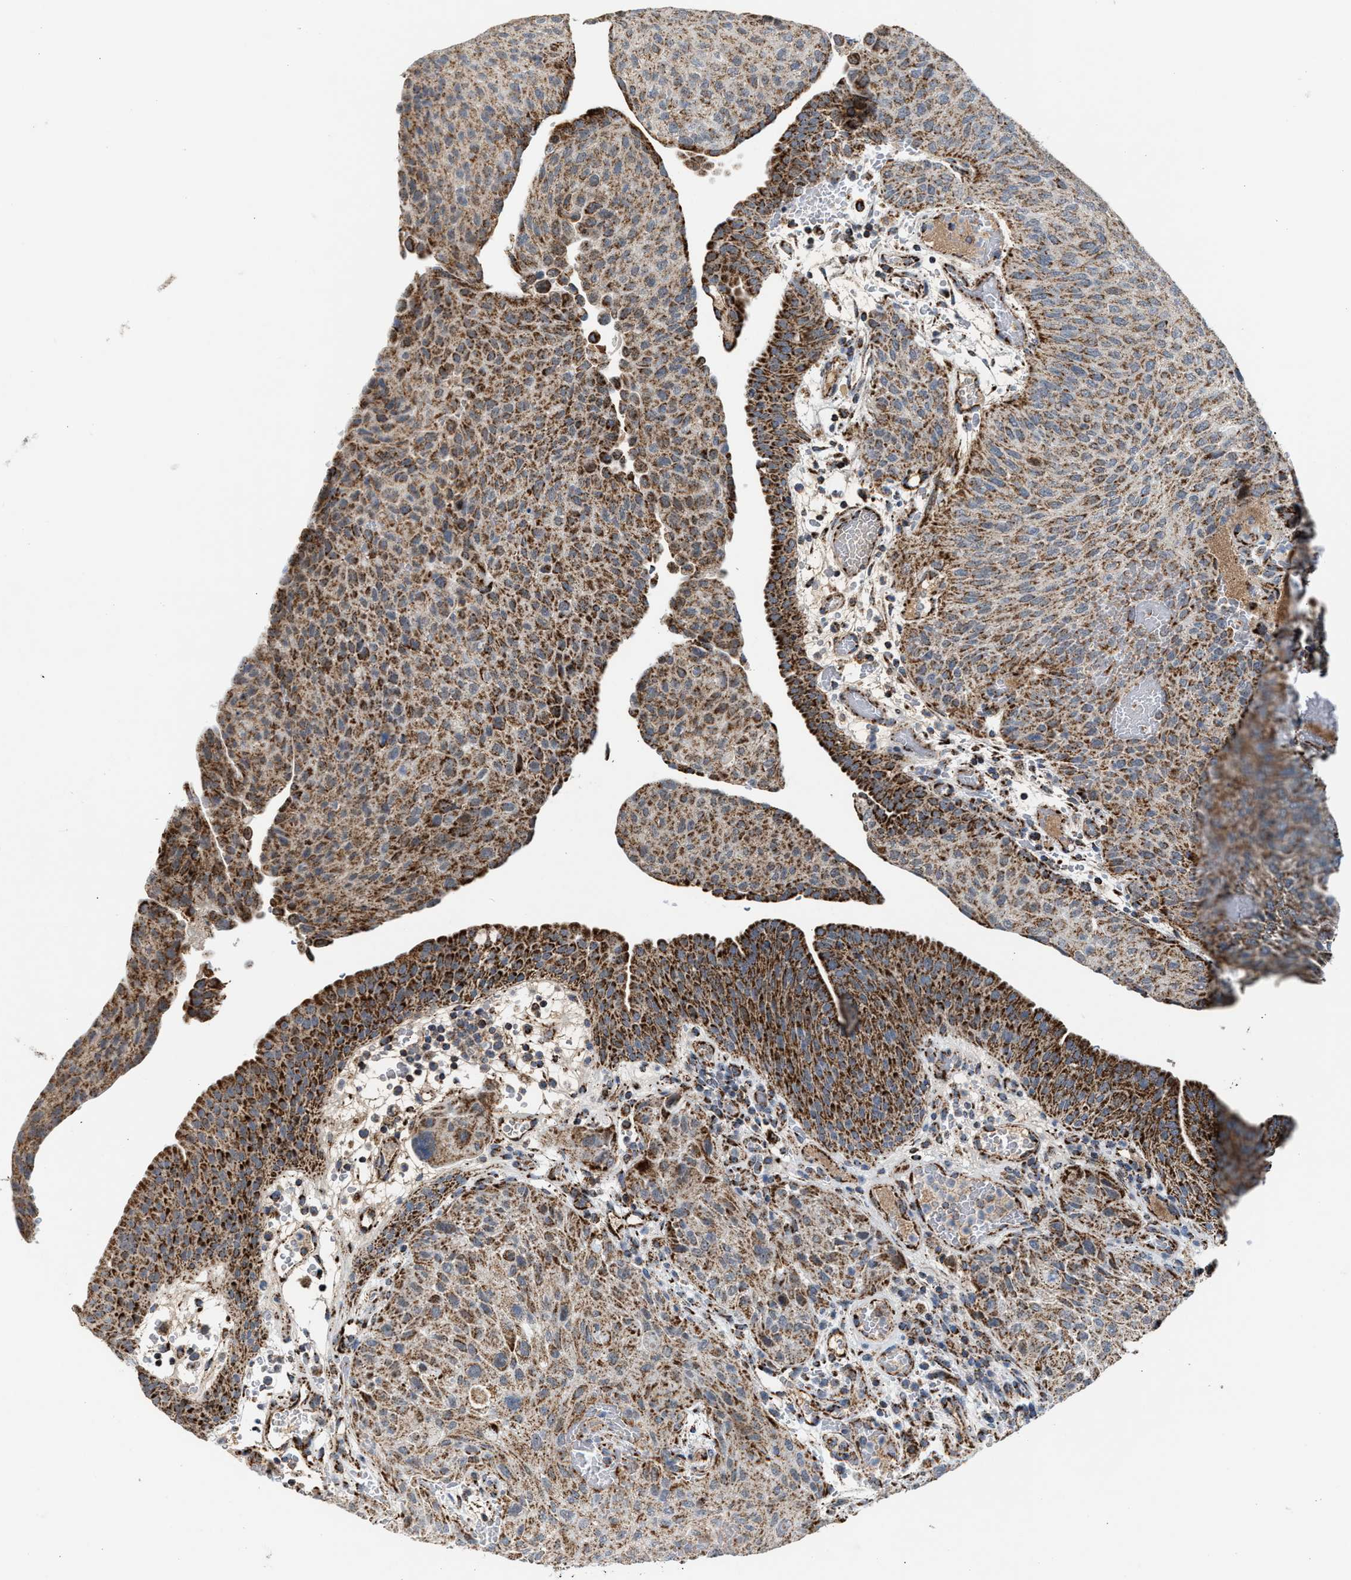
{"staining": {"intensity": "moderate", "quantity": ">75%", "location": "cytoplasmic/membranous"}, "tissue": "urothelial cancer", "cell_type": "Tumor cells", "image_type": "cancer", "snomed": [{"axis": "morphology", "description": "Urothelial carcinoma, Low grade"}, {"axis": "morphology", "description": "Urothelial carcinoma, High grade"}, {"axis": "topography", "description": "Urinary bladder"}], "caption": "Low-grade urothelial carcinoma stained with DAB immunohistochemistry (IHC) displays medium levels of moderate cytoplasmic/membranous positivity in about >75% of tumor cells. (DAB IHC, brown staining for protein, blue staining for nuclei).", "gene": "PMPCA", "patient": {"sex": "male", "age": 35}}